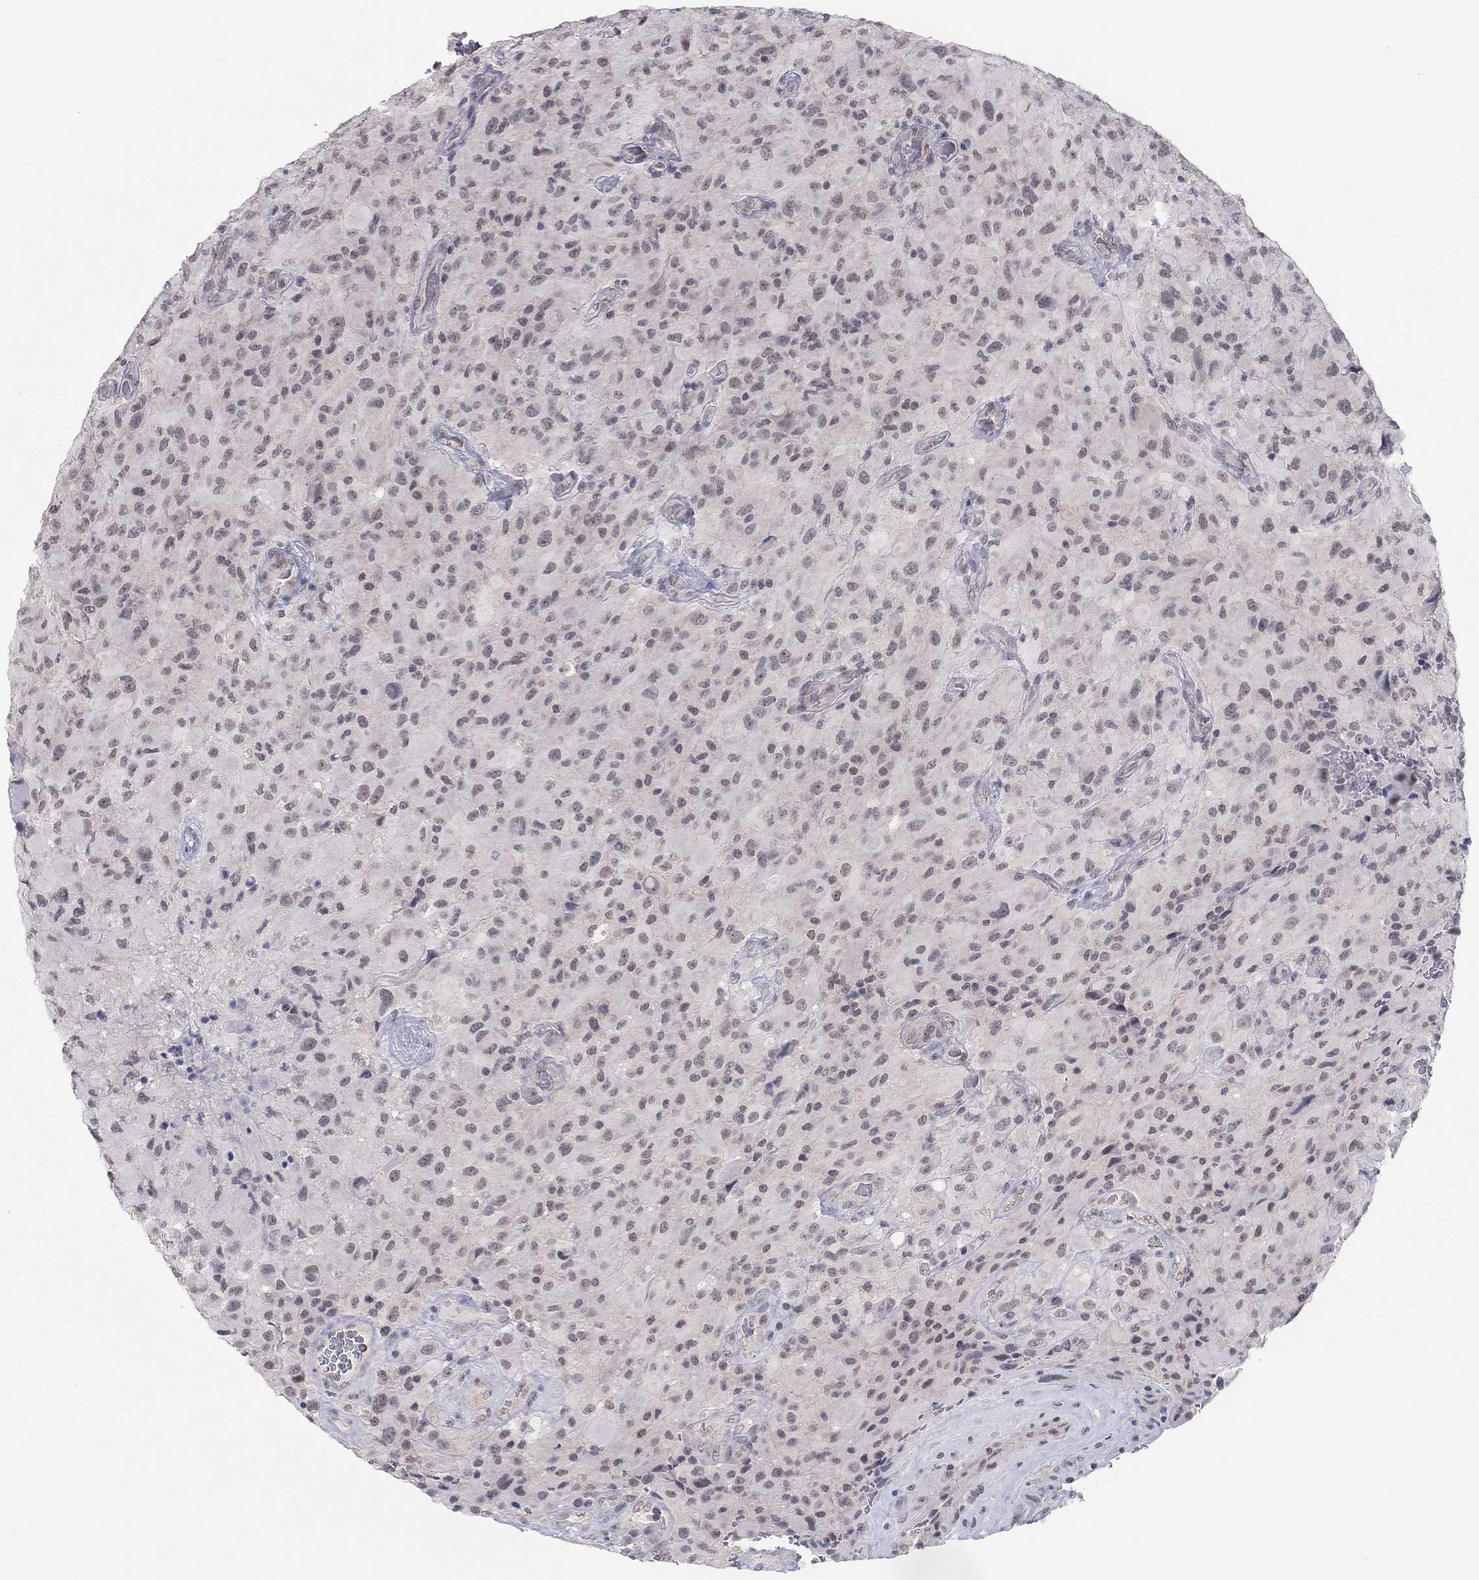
{"staining": {"intensity": "negative", "quantity": "none", "location": "none"}, "tissue": "glioma", "cell_type": "Tumor cells", "image_type": "cancer", "snomed": [{"axis": "morphology", "description": "Glioma, malignant, High grade"}, {"axis": "topography", "description": "Cerebral cortex"}], "caption": "A histopathology image of malignant high-grade glioma stained for a protein shows no brown staining in tumor cells. (DAB (3,3'-diaminobenzidine) immunohistochemistry visualized using brightfield microscopy, high magnification).", "gene": "SLC22A2", "patient": {"sex": "male", "age": 35}}